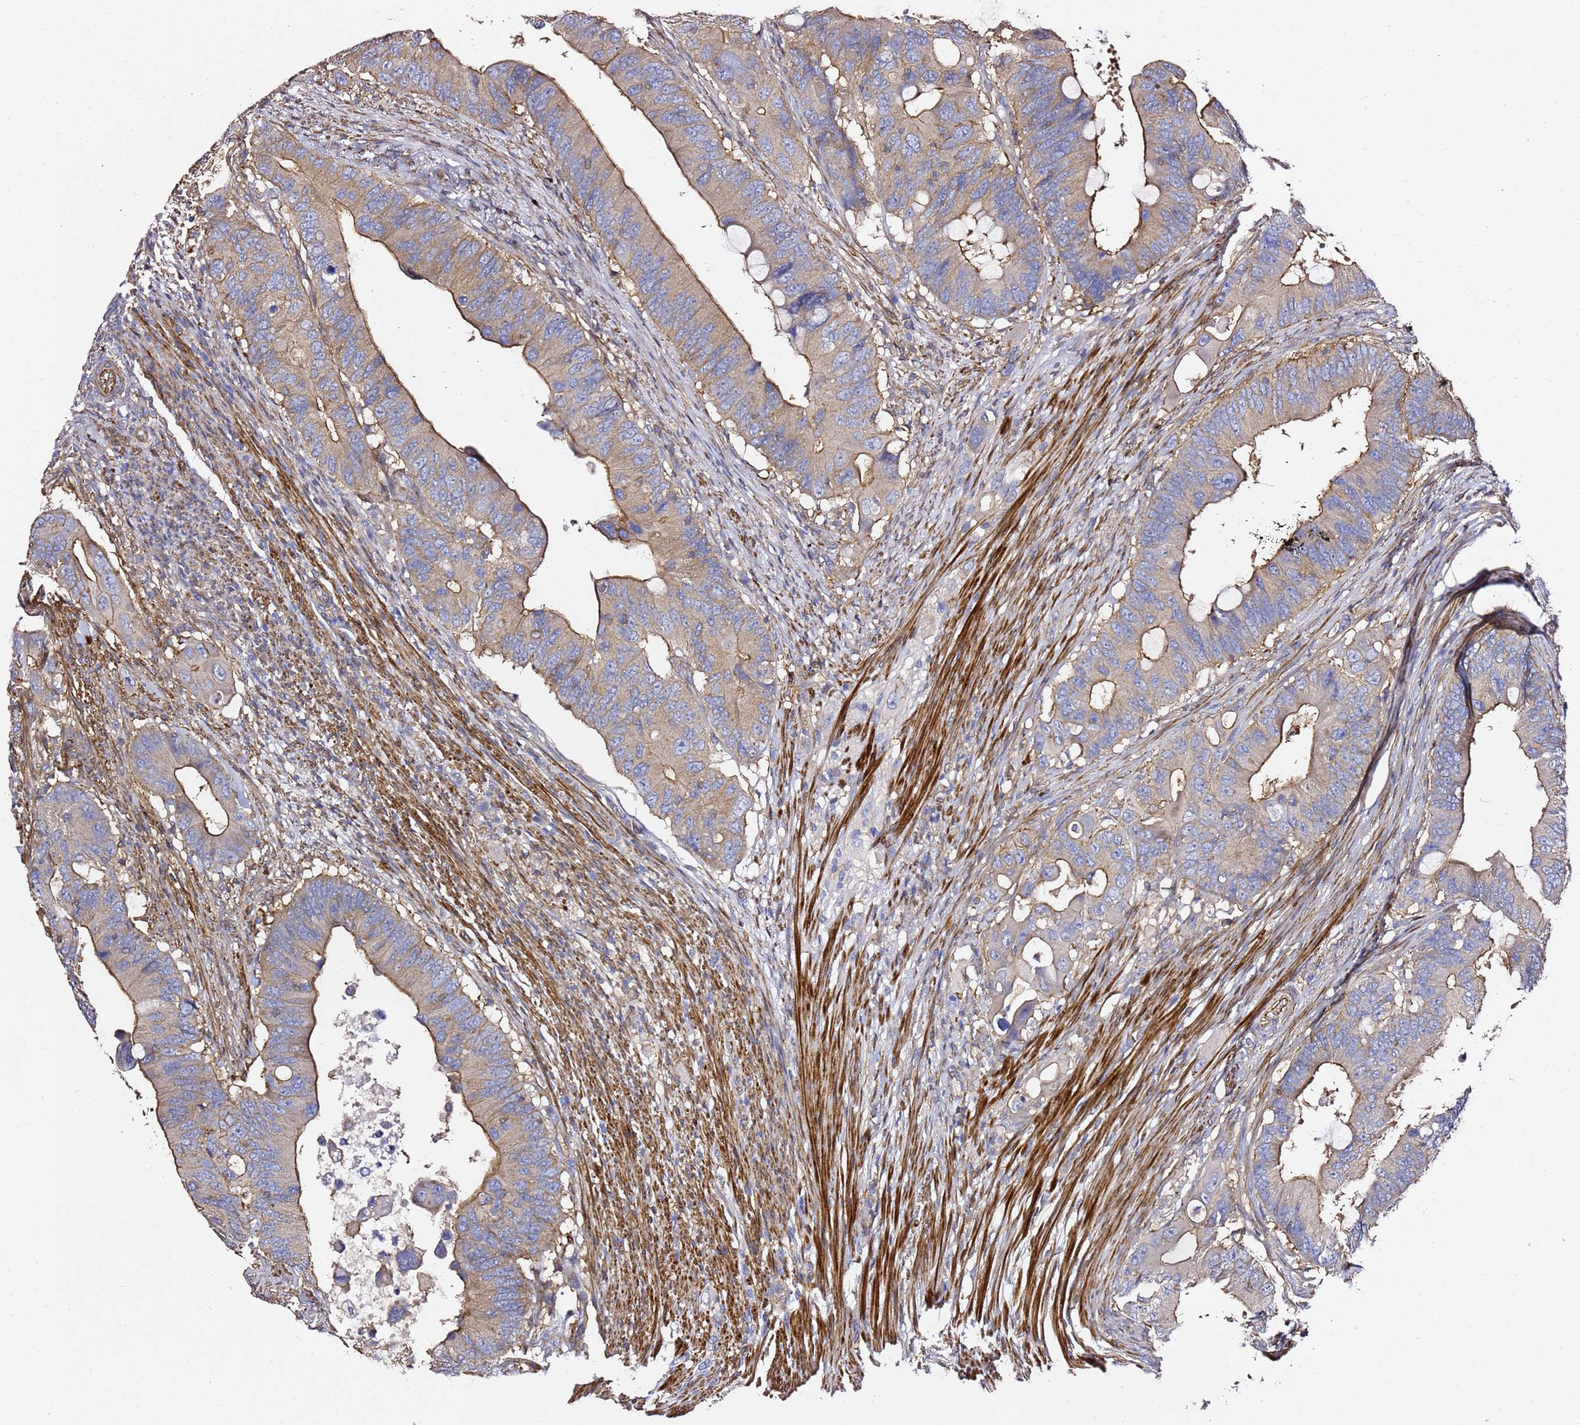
{"staining": {"intensity": "moderate", "quantity": ">75%", "location": "cytoplasmic/membranous"}, "tissue": "colorectal cancer", "cell_type": "Tumor cells", "image_type": "cancer", "snomed": [{"axis": "morphology", "description": "Adenocarcinoma, NOS"}, {"axis": "topography", "description": "Colon"}], "caption": "IHC (DAB (3,3'-diaminobenzidine)) staining of colorectal cancer (adenocarcinoma) demonstrates moderate cytoplasmic/membranous protein positivity in about >75% of tumor cells.", "gene": "ZFP36L2", "patient": {"sex": "male", "age": 71}}